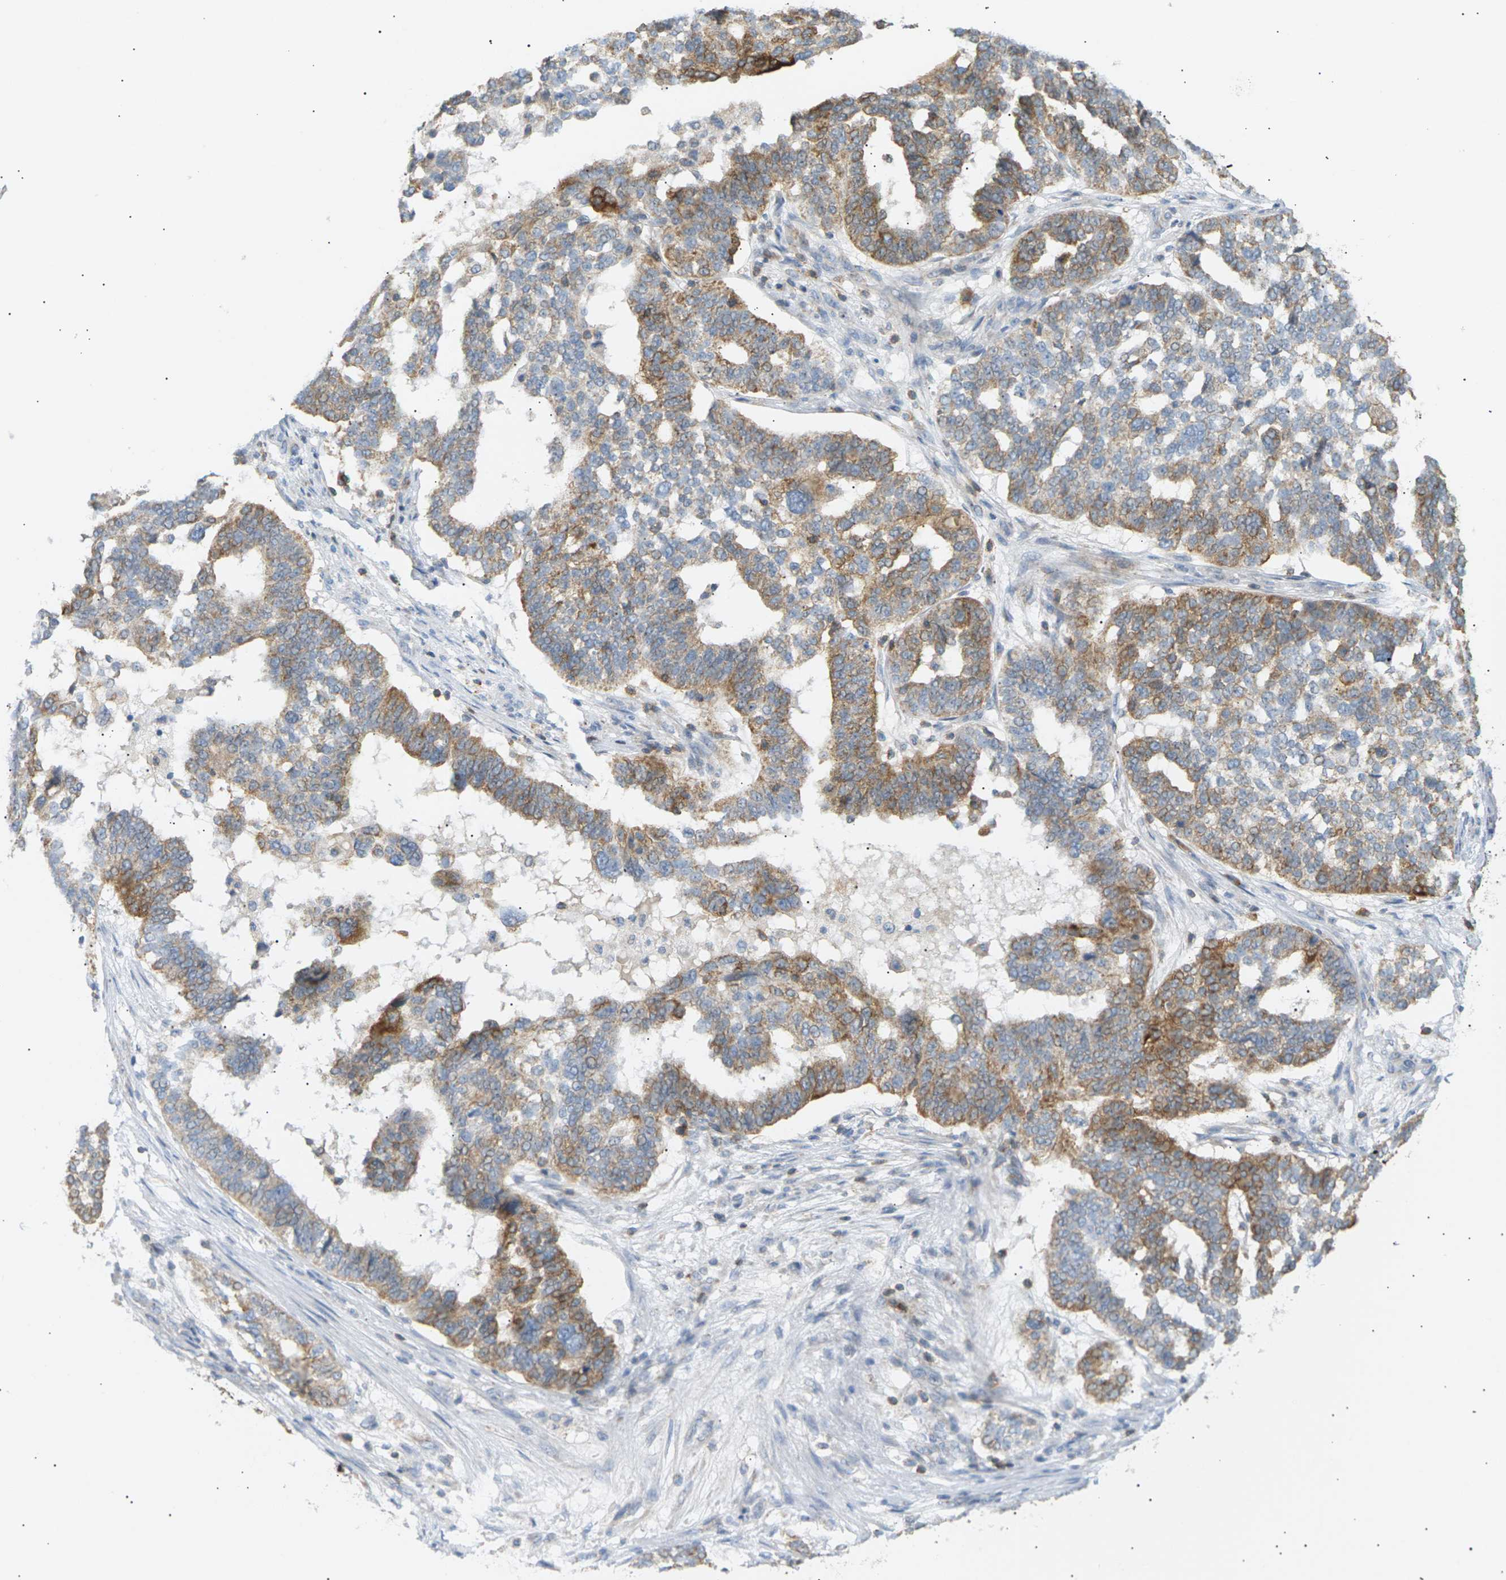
{"staining": {"intensity": "moderate", "quantity": ">75%", "location": "cytoplasmic/membranous"}, "tissue": "ovarian cancer", "cell_type": "Tumor cells", "image_type": "cancer", "snomed": [{"axis": "morphology", "description": "Cystadenocarcinoma, serous, NOS"}, {"axis": "topography", "description": "Ovary"}], "caption": "Tumor cells exhibit medium levels of moderate cytoplasmic/membranous expression in approximately >75% of cells in human serous cystadenocarcinoma (ovarian).", "gene": "LIME1", "patient": {"sex": "female", "age": 59}}